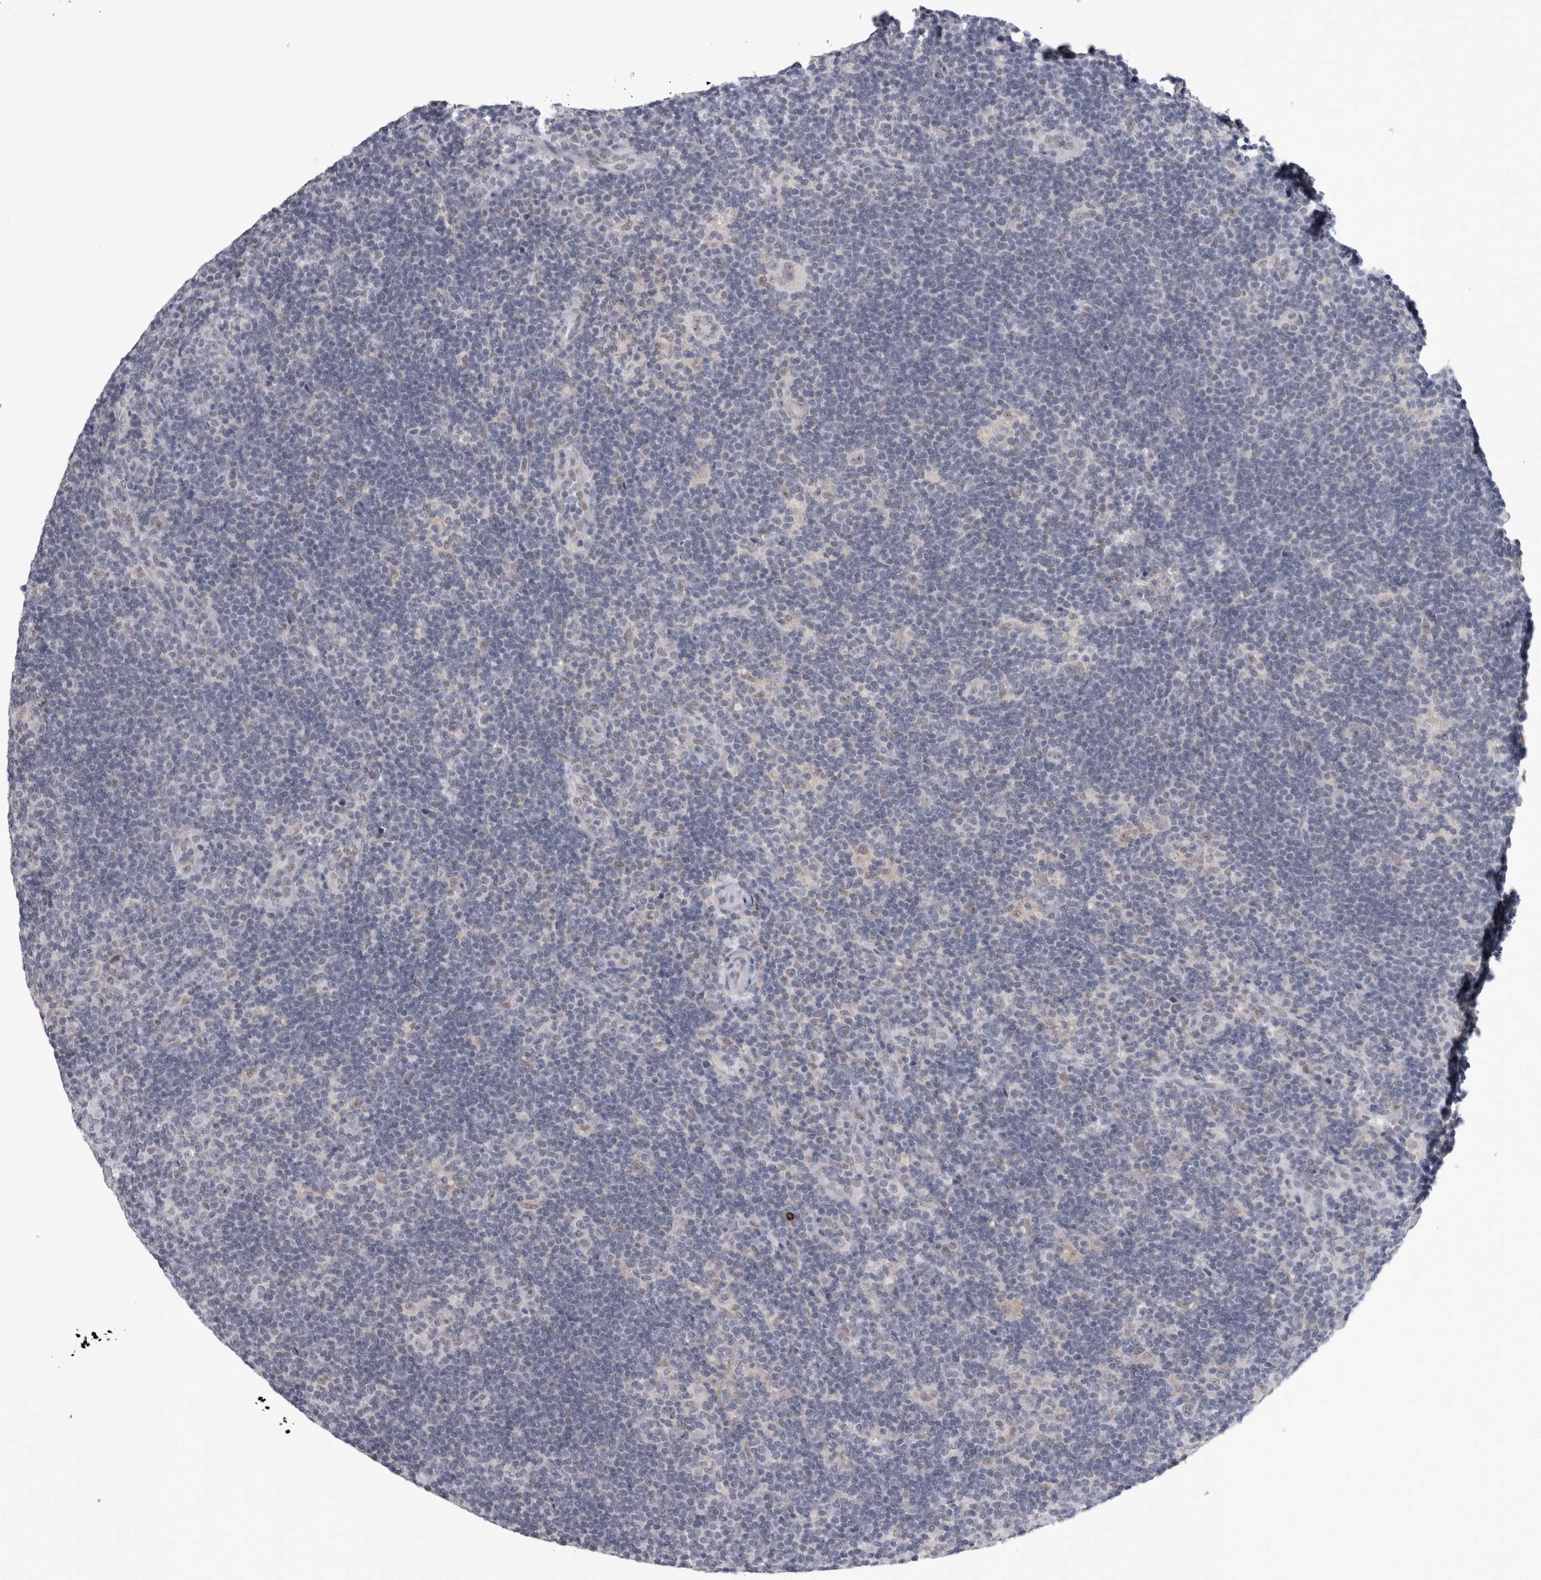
{"staining": {"intensity": "negative", "quantity": "none", "location": "none"}, "tissue": "lymphoma", "cell_type": "Tumor cells", "image_type": "cancer", "snomed": [{"axis": "morphology", "description": "Hodgkin's disease, NOS"}, {"axis": "topography", "description": "Lymph node"}], "caption": "Protein analysis of lymphoma shows no significant positivity in tumor cells.", "gene": "PEBP4", "patient": {"sex": "female", "age": 57}}